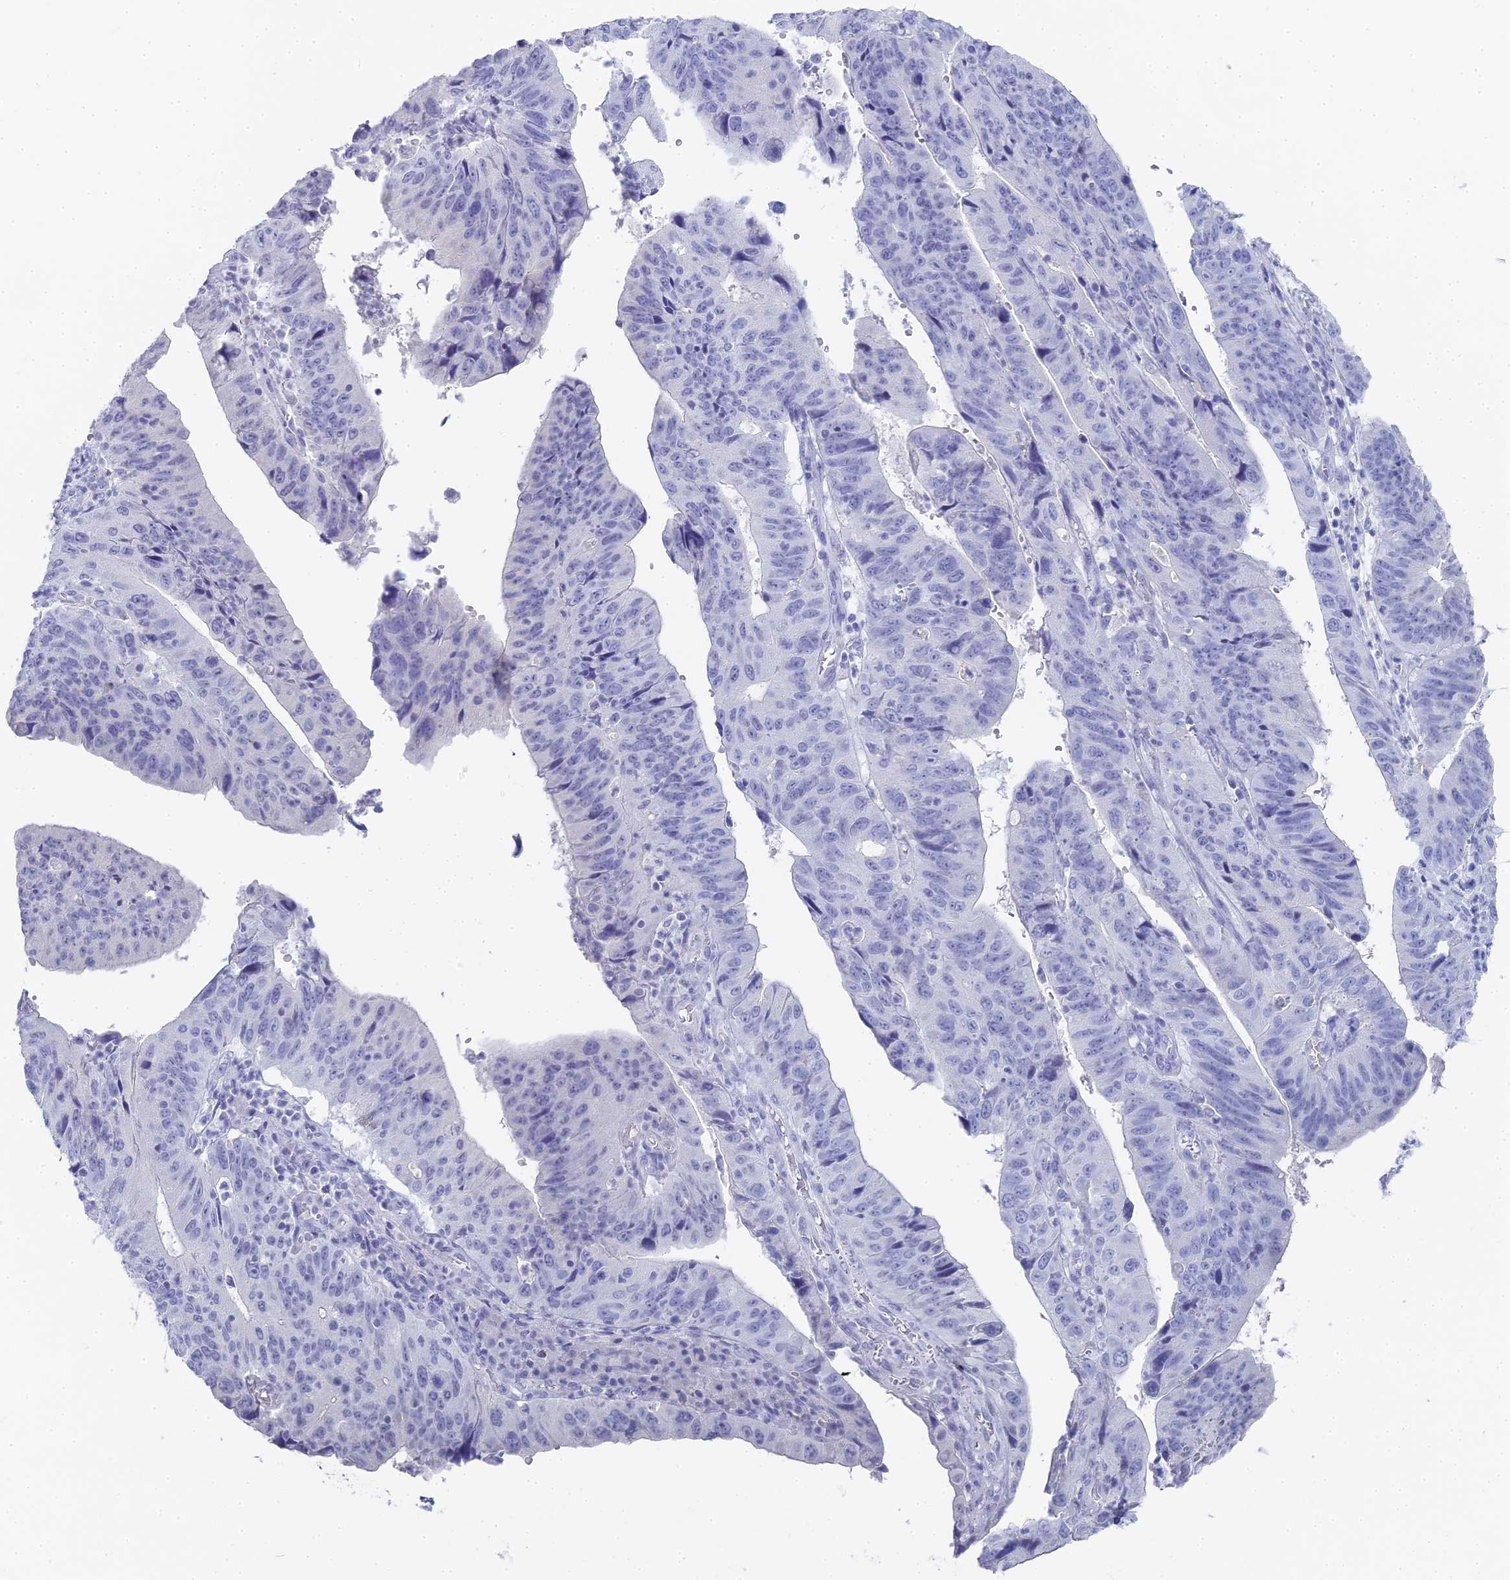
{"staining": {"intensity": "negative", "quantity": "none", "location": "none"}, "tissue": "stomach cancer", "cell_type": "Tumor cells", "image_type": "cancer", "snomed": [{"axis": "morphology", "description": "Adenocarcinoma, NOS"}, {"axis": "topography", "description": "Stomach"}], "caption": "Human stomach adenocarcinoma stained for a protein using immunohistochemistry (IHC) shows no positivity in tumor cells.", "gene": "ALPP", "patient": {"sex": "male", "age": 59}}